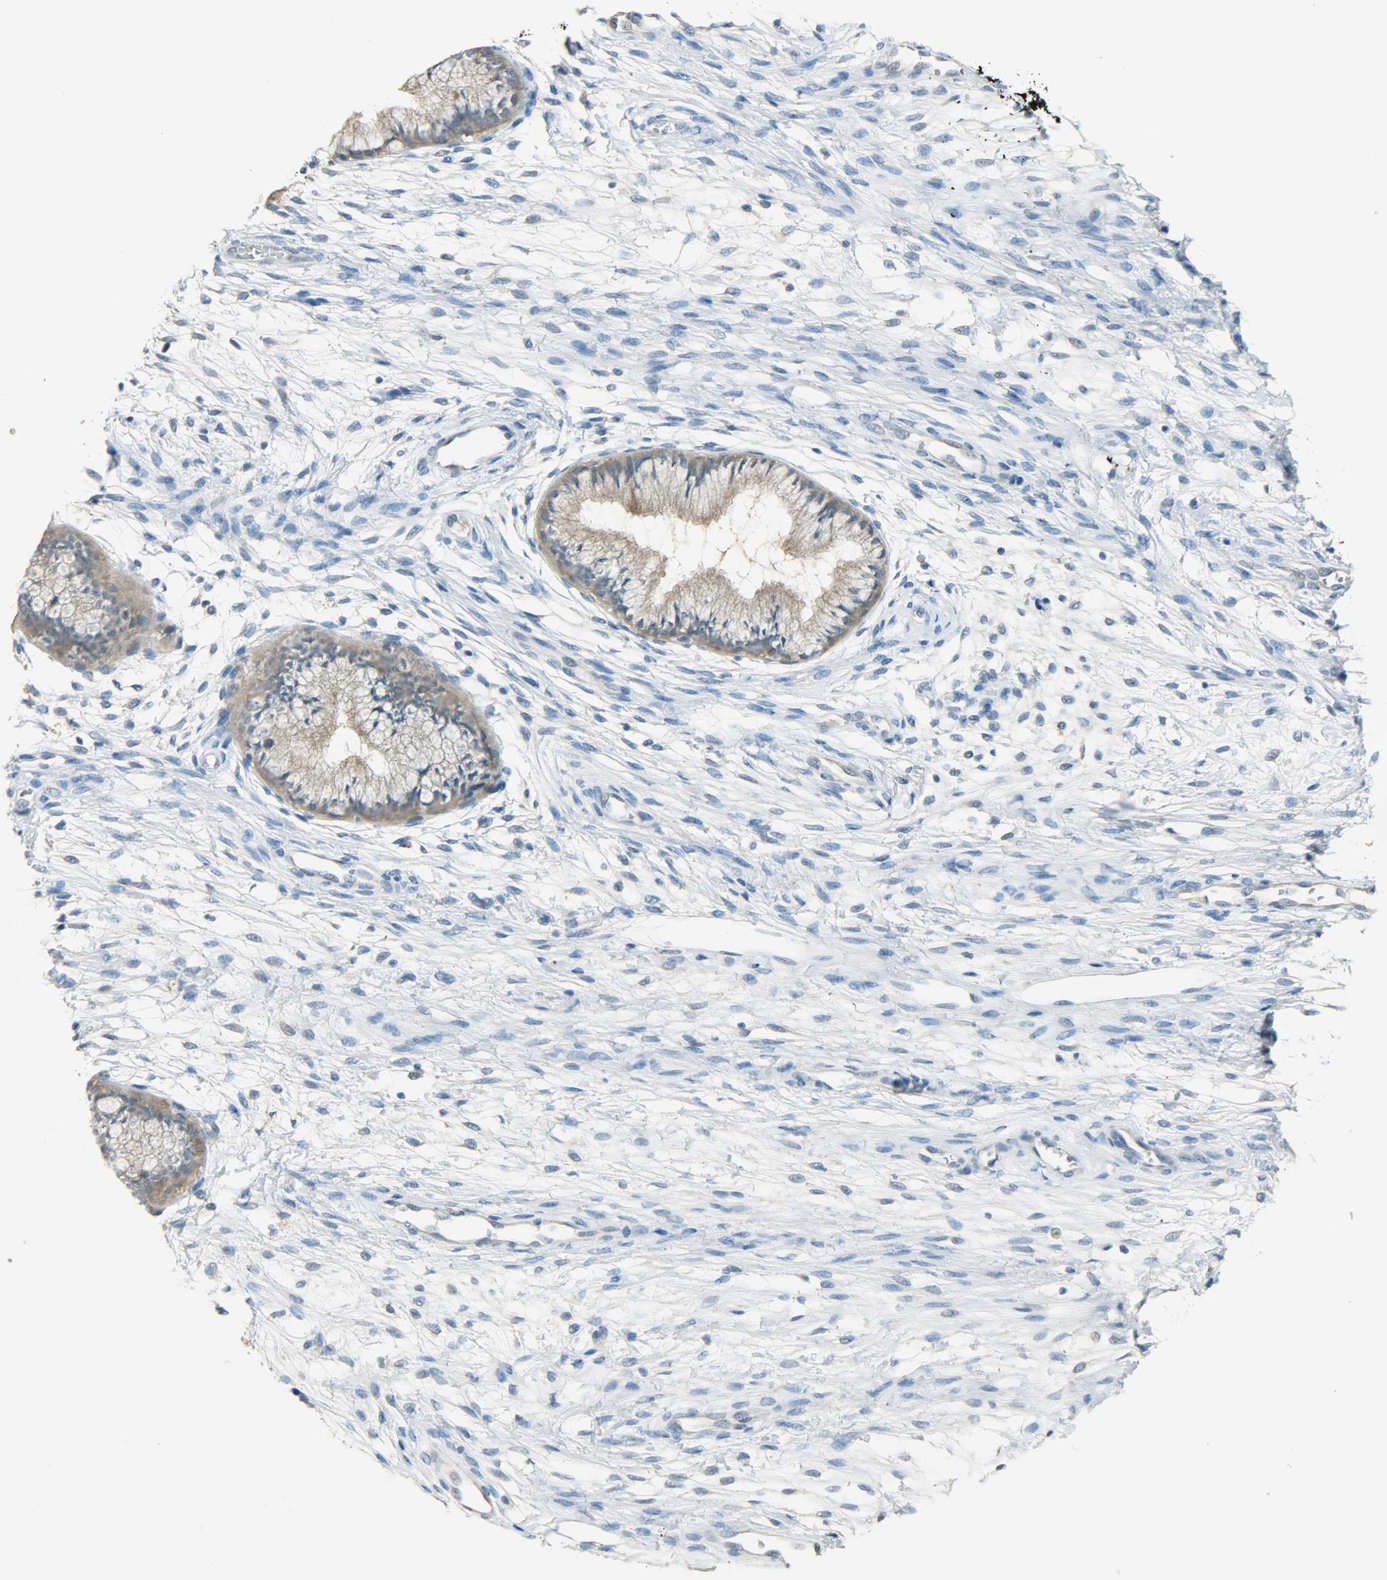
{"staining": {"intensity": "weak", "quantity": ">75%", "location": "cytoplasmic/membranous"}, "tissue": "cervix", "cell_type": "Glandular cells", "image_type": "normal", "snomed": [{"axis": "morphology", "description": "Normal tissue, NOS"}, {"axis": "topography", "description": "Cervix"}], "caption": "Approximately >75% of glandular cells in benign cervix show weak cytoplasmic/membranous protein staining as visualized by brown immunohistochemical staining.", "gene": "PRMT5", "patient": {"sex": "female", "age": 39}}